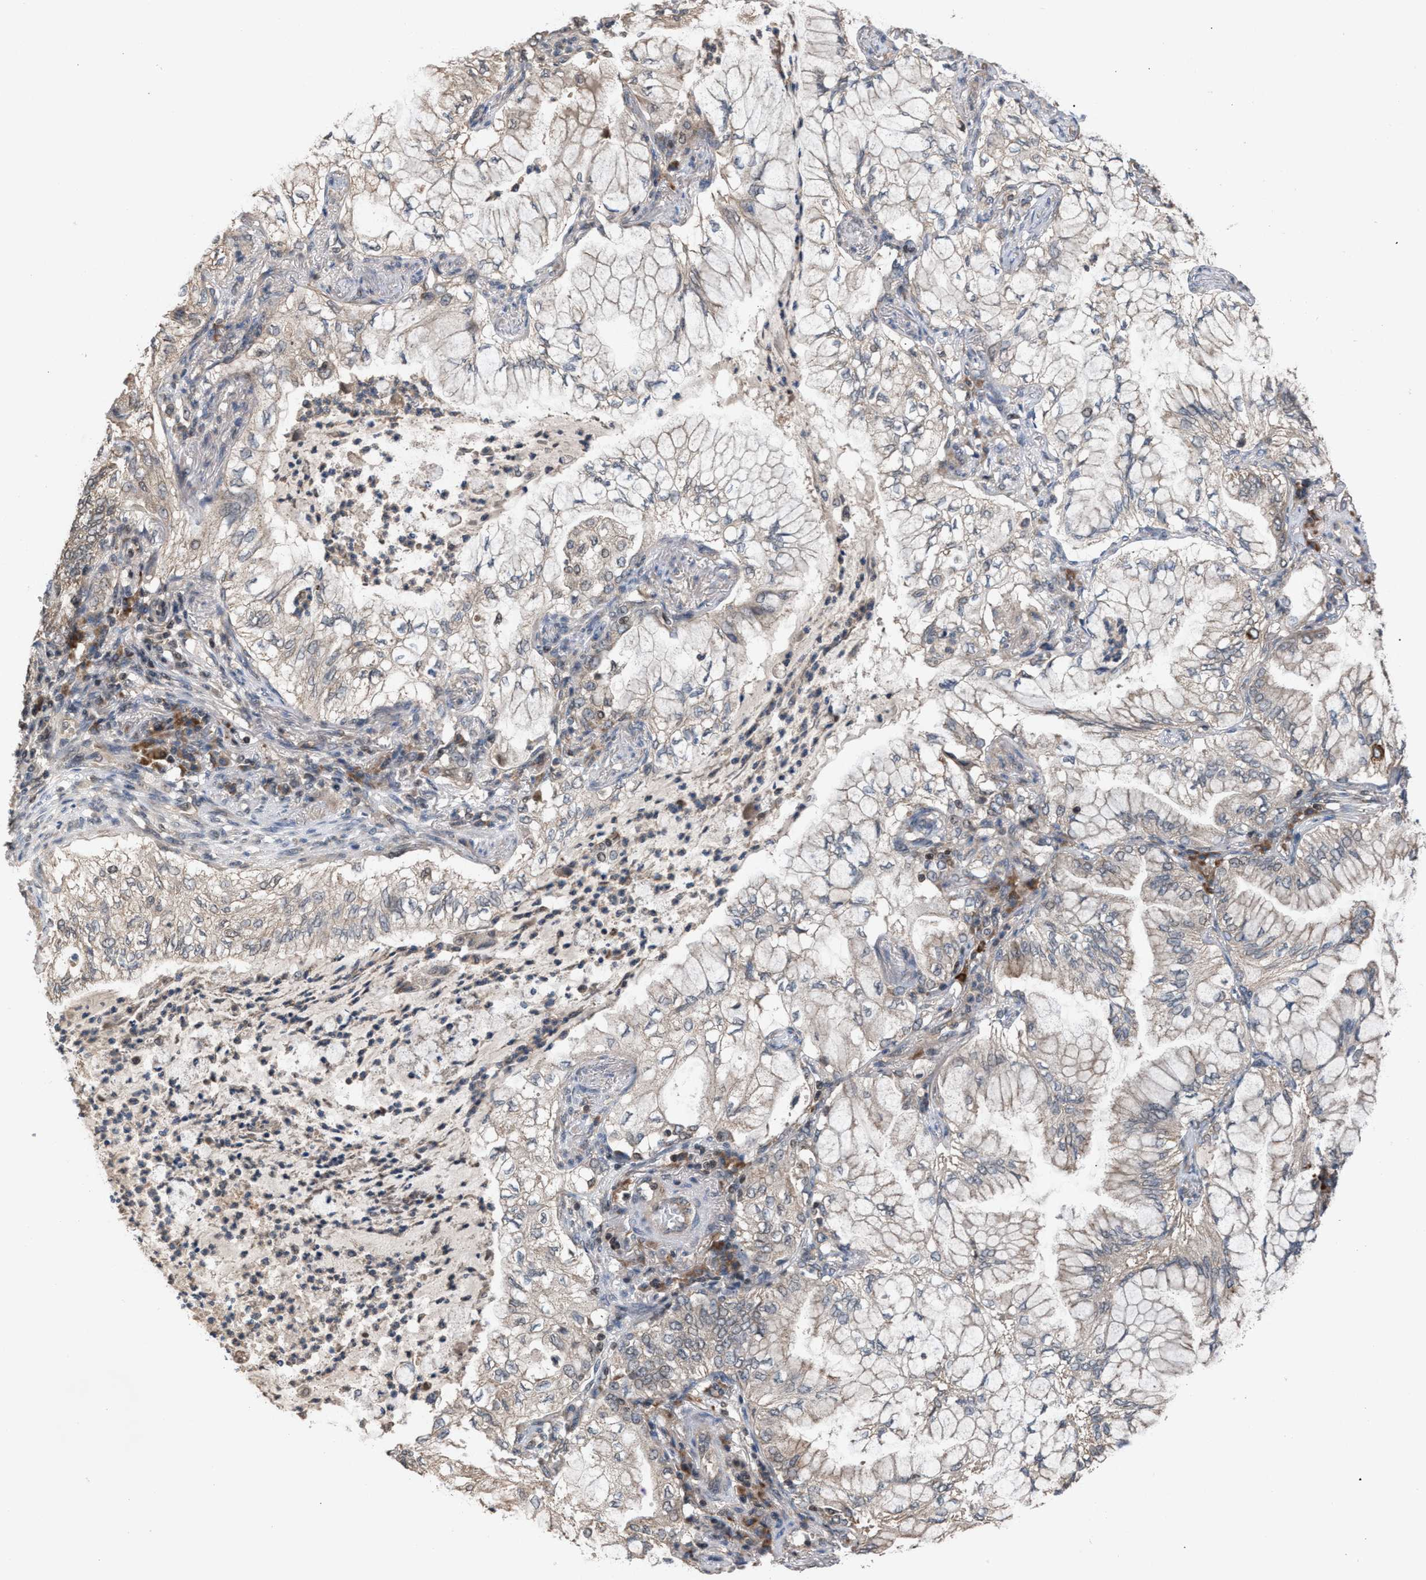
{"staining": {"intensity": "weak", "quantity": "25%-75%", "location": "cytoplasmic/membranous"}, "tissue": "lung cancer", "cell_type": "Tumor cells", "image_type": "cancer", "snomed": [{"axis": "morphology", "description": "Adenocarcinoma, NOS"}, {"axis": "topography", "description": "Lung"}], "caption": "This photomicrograph shows lung cancer (adenocarcinoma) stained with immunohistochemistry to label a protein in brown. The cytoplasmic/membranous of tumor cells show weak positivity for the protein. Nuclei are counter-stained blue.", "gene": "C9orf78", "patient": {"sex": "female", "age": 70}}